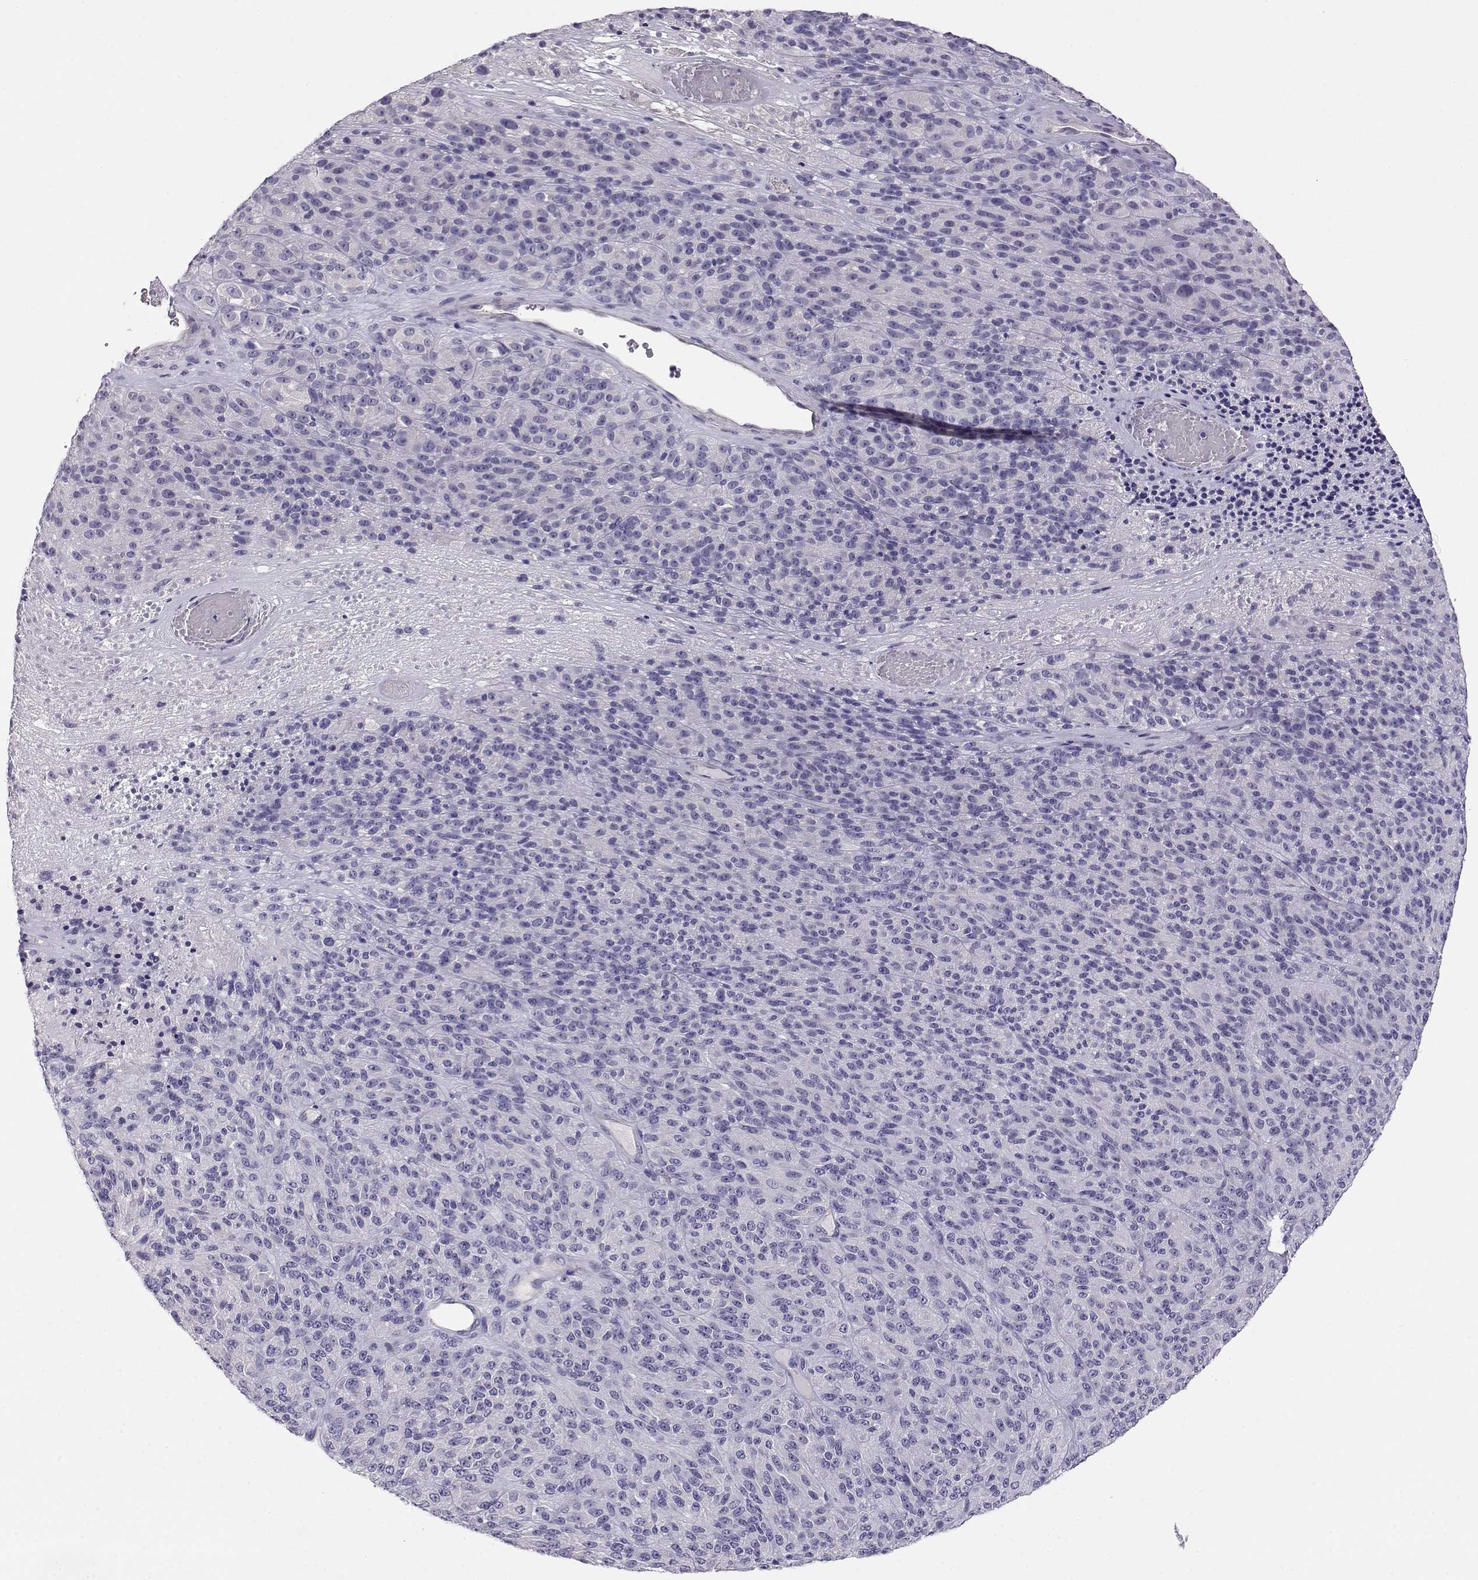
{"staining": {"intensity": "negative", "quantity": "none", "location": "none"}, "tissue": "melanoma", "cell_type": "Tumor cells", "image_type": "cancer", "snomed": [{"axis": "morphology", "description": "Malignant melanoma, Metastatic site"}, {"axis": "topography", "description": "Brain"}], "caption": "Immunohistochemical staining of melanoma displays no significant expression in tumor cells. (Brightfield microscopy of DAB (3,3'-diaminobenzidine) immunohistochemistry at high magnification).", "gene": "ENDOU", "patient": {"sex": "female", "age": 56}}